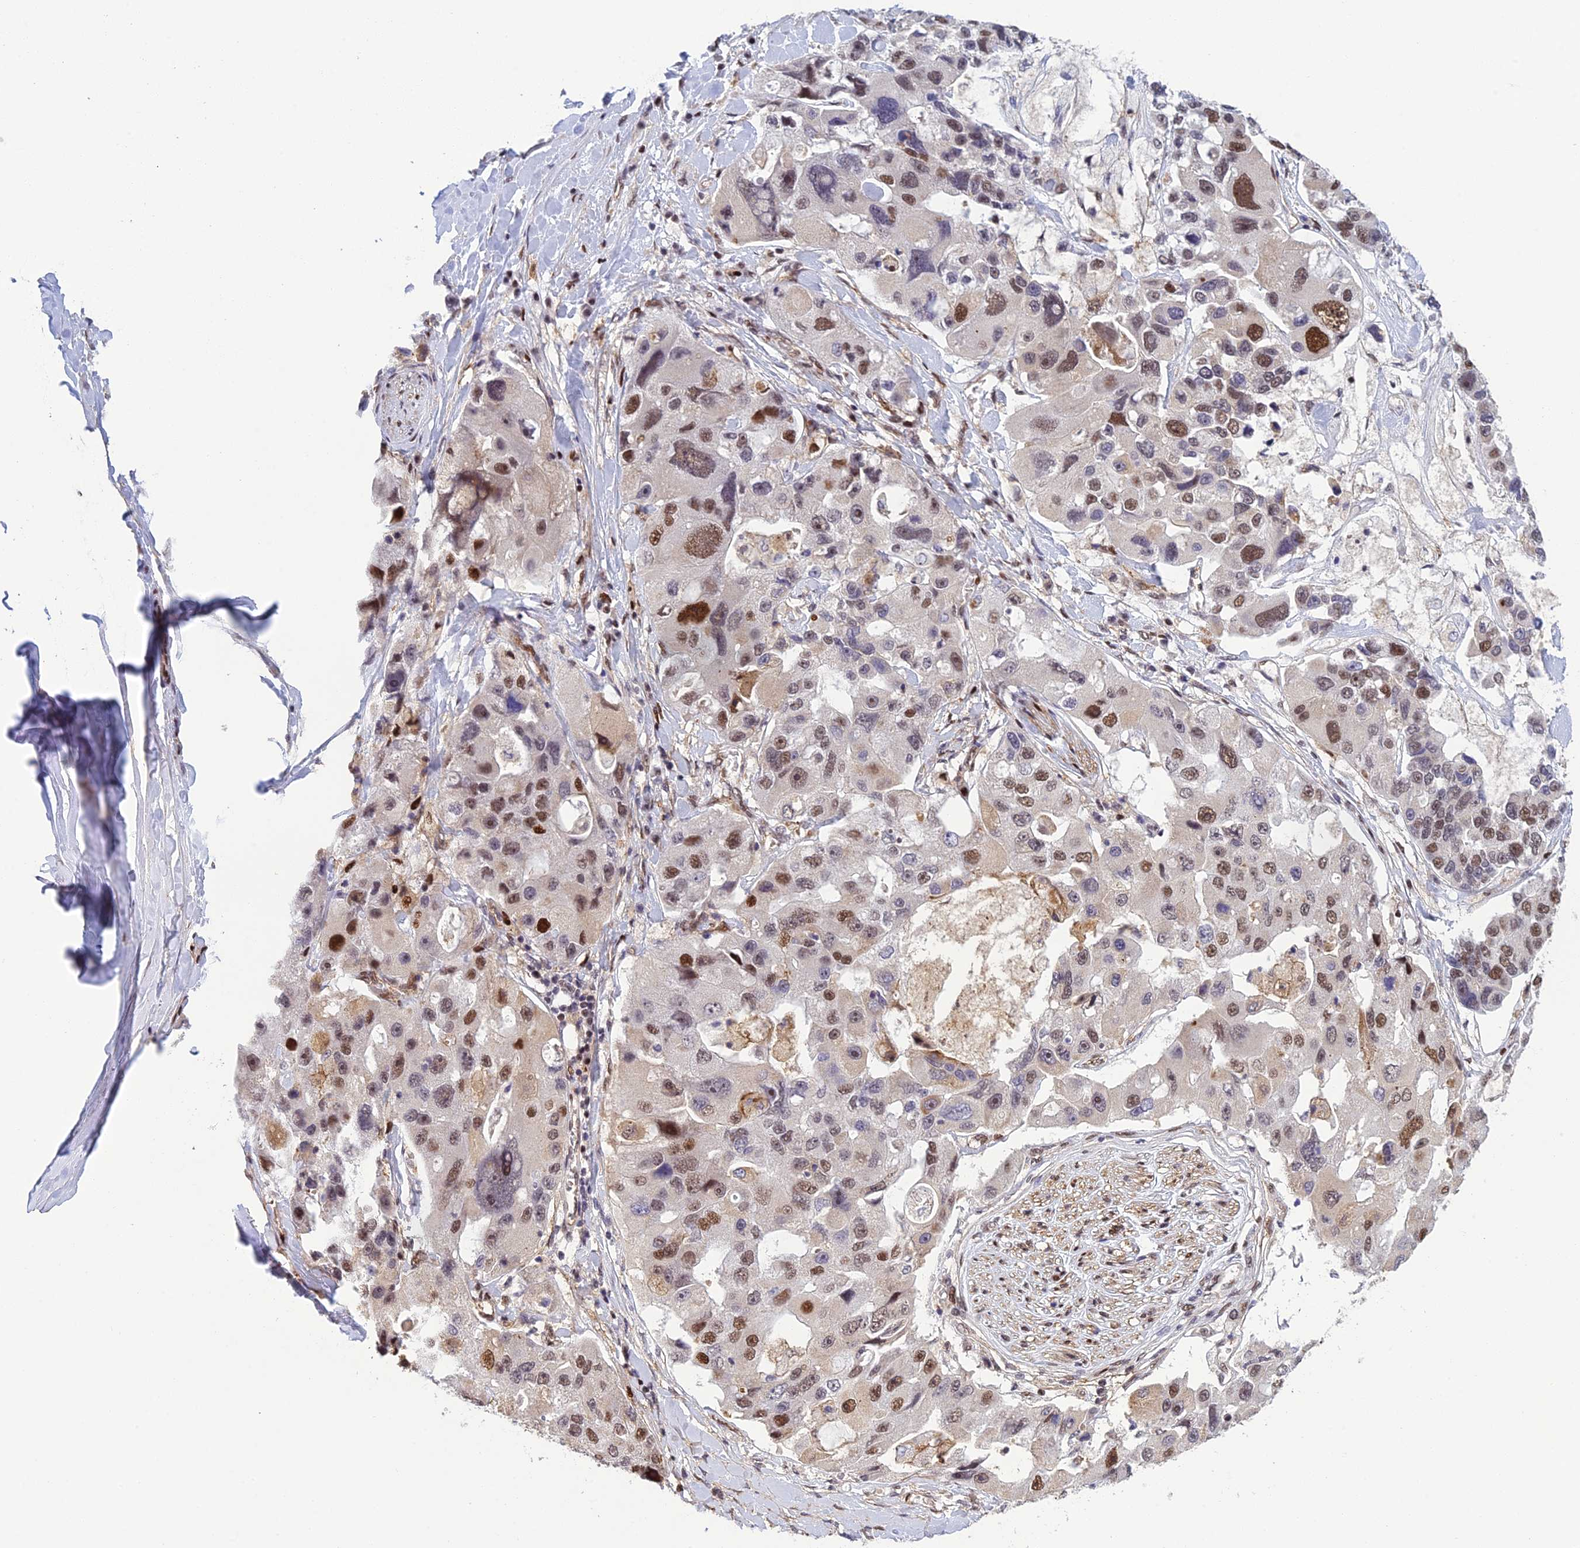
{"staining": {"intensity": "moderate", "quantity": ">75%", "location": "nuclear"}, "tissue": "lung cancer", "cell_type": "Tumor cells", "image_type": "cancer", "snomed": [{"axis": "morphology", "description": "Adenocarcinoma, NOS"}, {"axis": "topography", "description": "Lung"}], "caption": "Lung adenocarcinoma stained for a protein exhibits moderate nuclear positivity in tumor cells.", "gene": "RANBP3", "patient": {"sex": "female", "age": 54}}